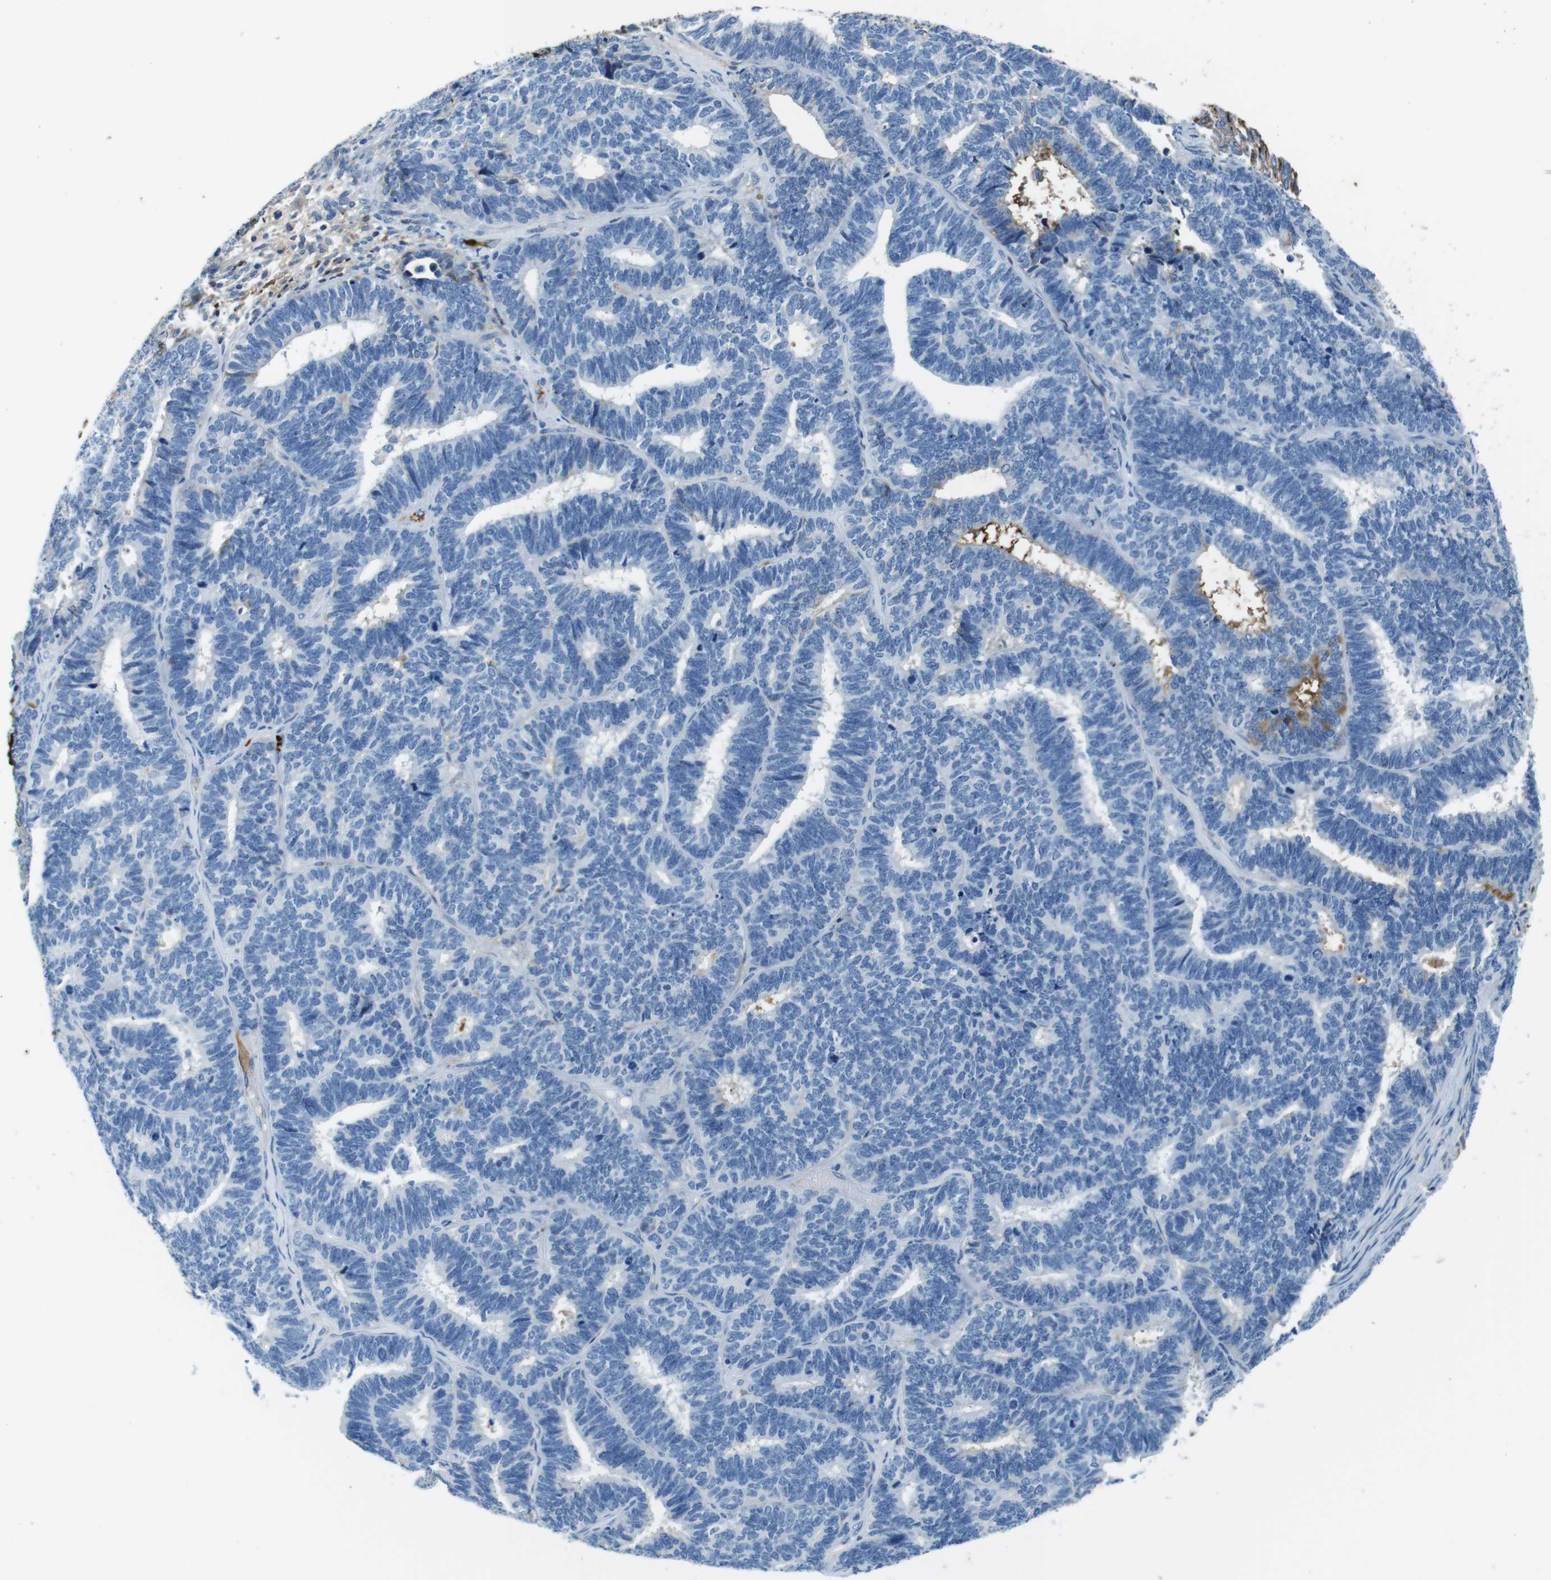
{"staining": {"intensity": "negative", "quantity": "none", "location": "none"}, "tissue": "endometrial cancer", "cell_type": "Tumor cells", "image_type": "cancer", "snomed": [{"axis": "morphology", "description": "Adenocarcinoma, NOS"}, {"axis": "topography", "description": "Endometrium"}], "caption": "High power microscopy micrograph of an IHC photomicrograph of endometrial cancer (adenocarcinoma), revealing no significant staining in tumor cells. The staining was performed using DAB to visualize the protein expression in brown, while the nuclei were stained in blue with hematoxylin (Magnification: 20x).", "gene": "IGKC", "patient": {"sex": "female", "age": 70}}